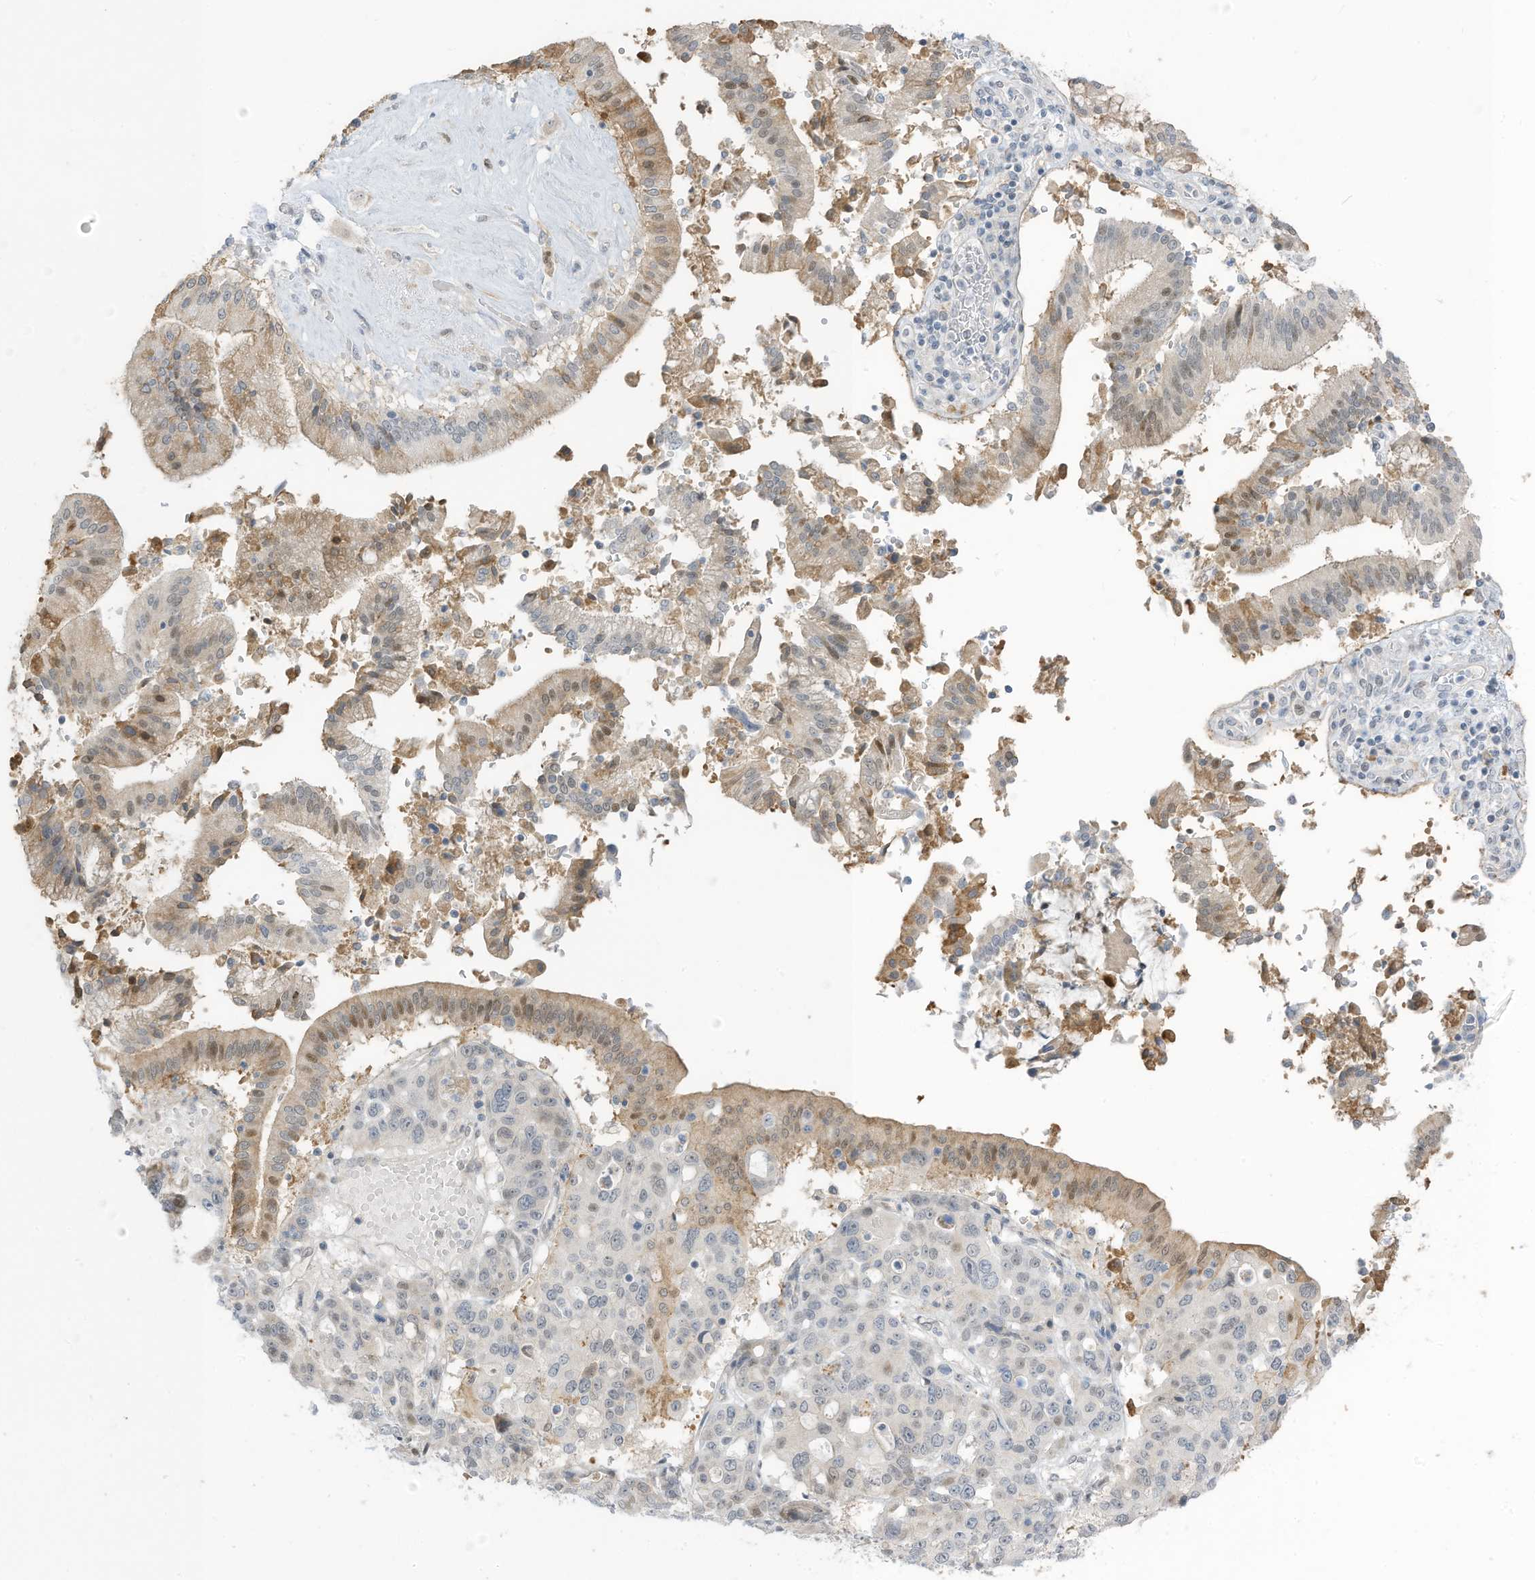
{"staining": {"intensity": "moderate", "quantity": "<25%", "location": "nuclear"}, "tissue": "pancreatic cancer", "cell_type": "Tumor cells", "image_type": "cancer", "snomed": [{"axis": "morphology", "description": "Adenocarcinoma, NOS"}, {"axis": "topography", "description": "Pancreas"}], "caption": "Pancreatic adenocarcinoma stained for a protein exhibits moderate nuclear positivity in tumor cells.", "gene": "ASPRV1", "patient": {"sex": "male", "age": 46}}